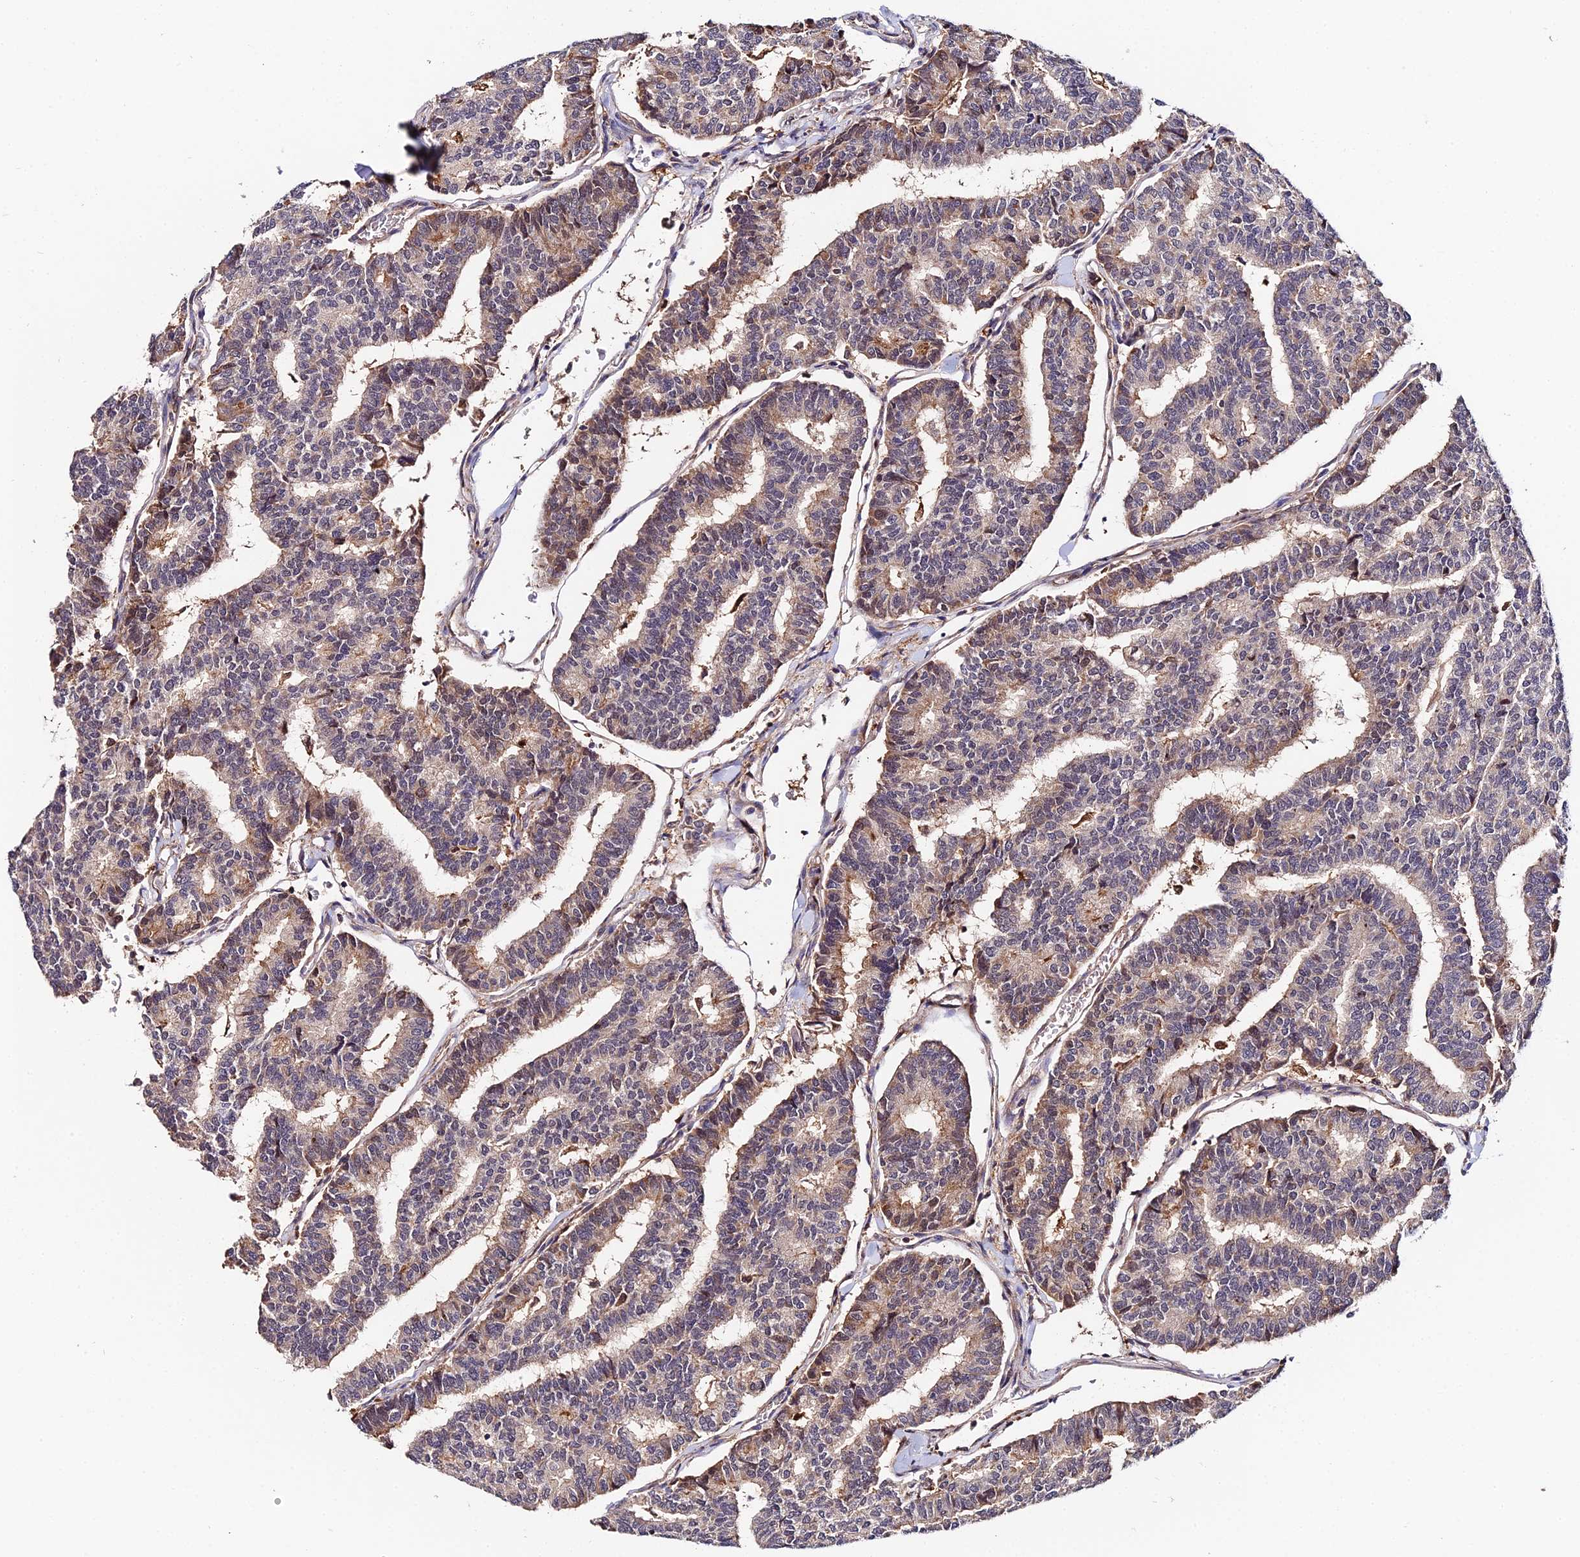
{"staining": {"intensity": "weak", "quantity": "25%-75%", "location": "cytoplasmic/membranous"}, "tissue": "thyroid cancer", "cell_type": "Tumor cells", "image_type": "cancer", "snomed": [{"axis": "morphology", "description": "Papillary adenocarcinoma, NOS"}, {"axis": "topography", "description": "Thyroid gland"}], "caption": "Protein staining of thyroid cancer (papillary adenocarcinoma) tissue shows weak cytoplasmic/membranous positivity in approximately 25%-75% of tumor cells.", "gene": "ZBED8", "patient": {"sex": "female", "age": 35}}